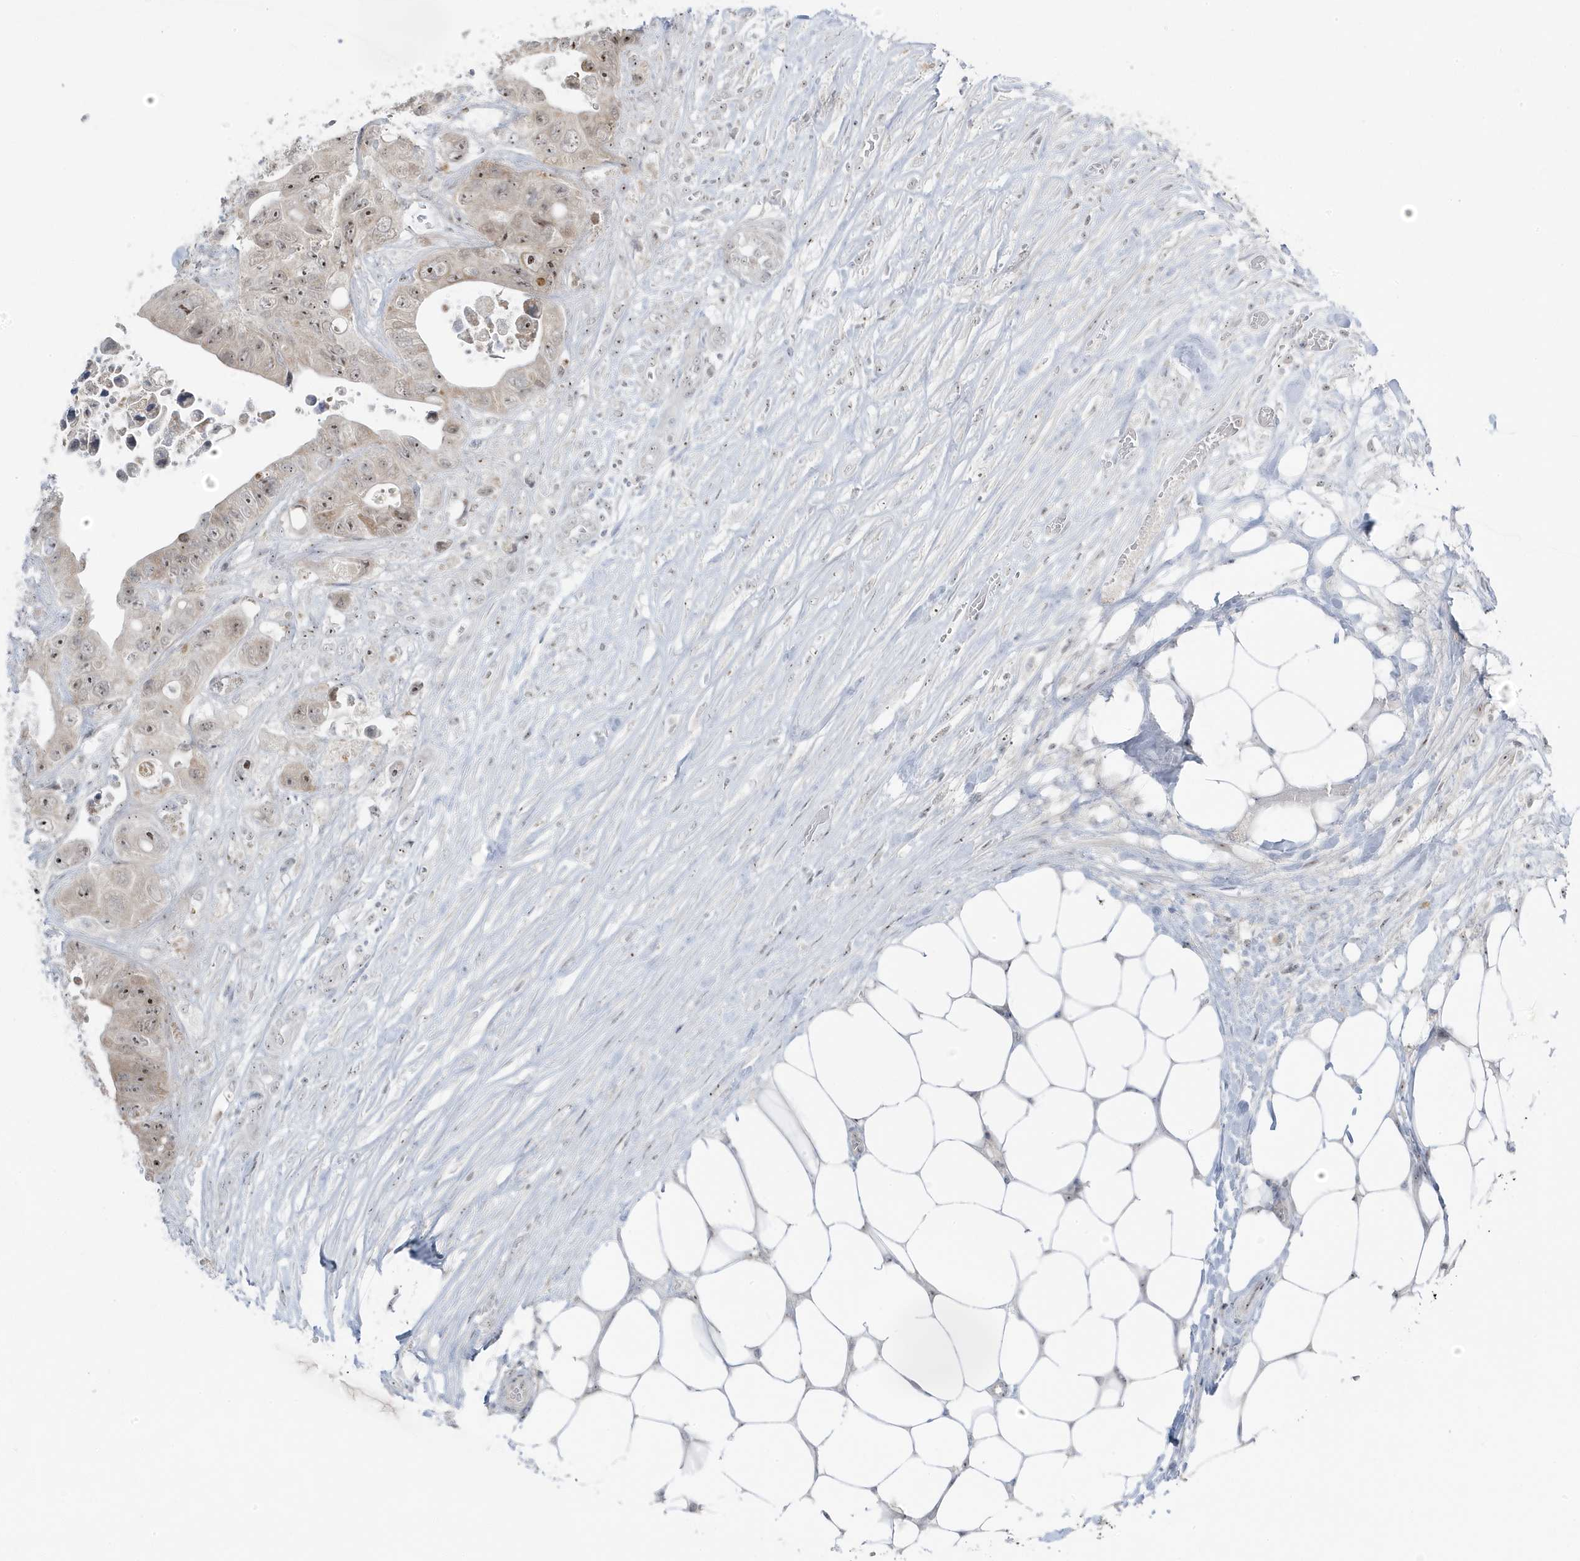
{"staining": {"intensity": "moderate", "quantity": "25%-75%", "location": "cytoplasmic/membranous,nuclear"}, "tissue": "colorectal cancer", "cell_type": "Tumor cells", "image_type": "cancer", "snomed": [{"axis": "morphology", "description": "Adenocarcinoma, NOS"}, {"axis": "topography", "description": "Colon"}], "caption": "Colorectal cancer (adenocarcinoma) stained with a brown dye shows moderate cytoplasmic/membranous and nuclear positive positivity in about 25%-75% of tumor cells.", "gene": "TSEN15", "patient": {"sex": "female", "age": 46}}